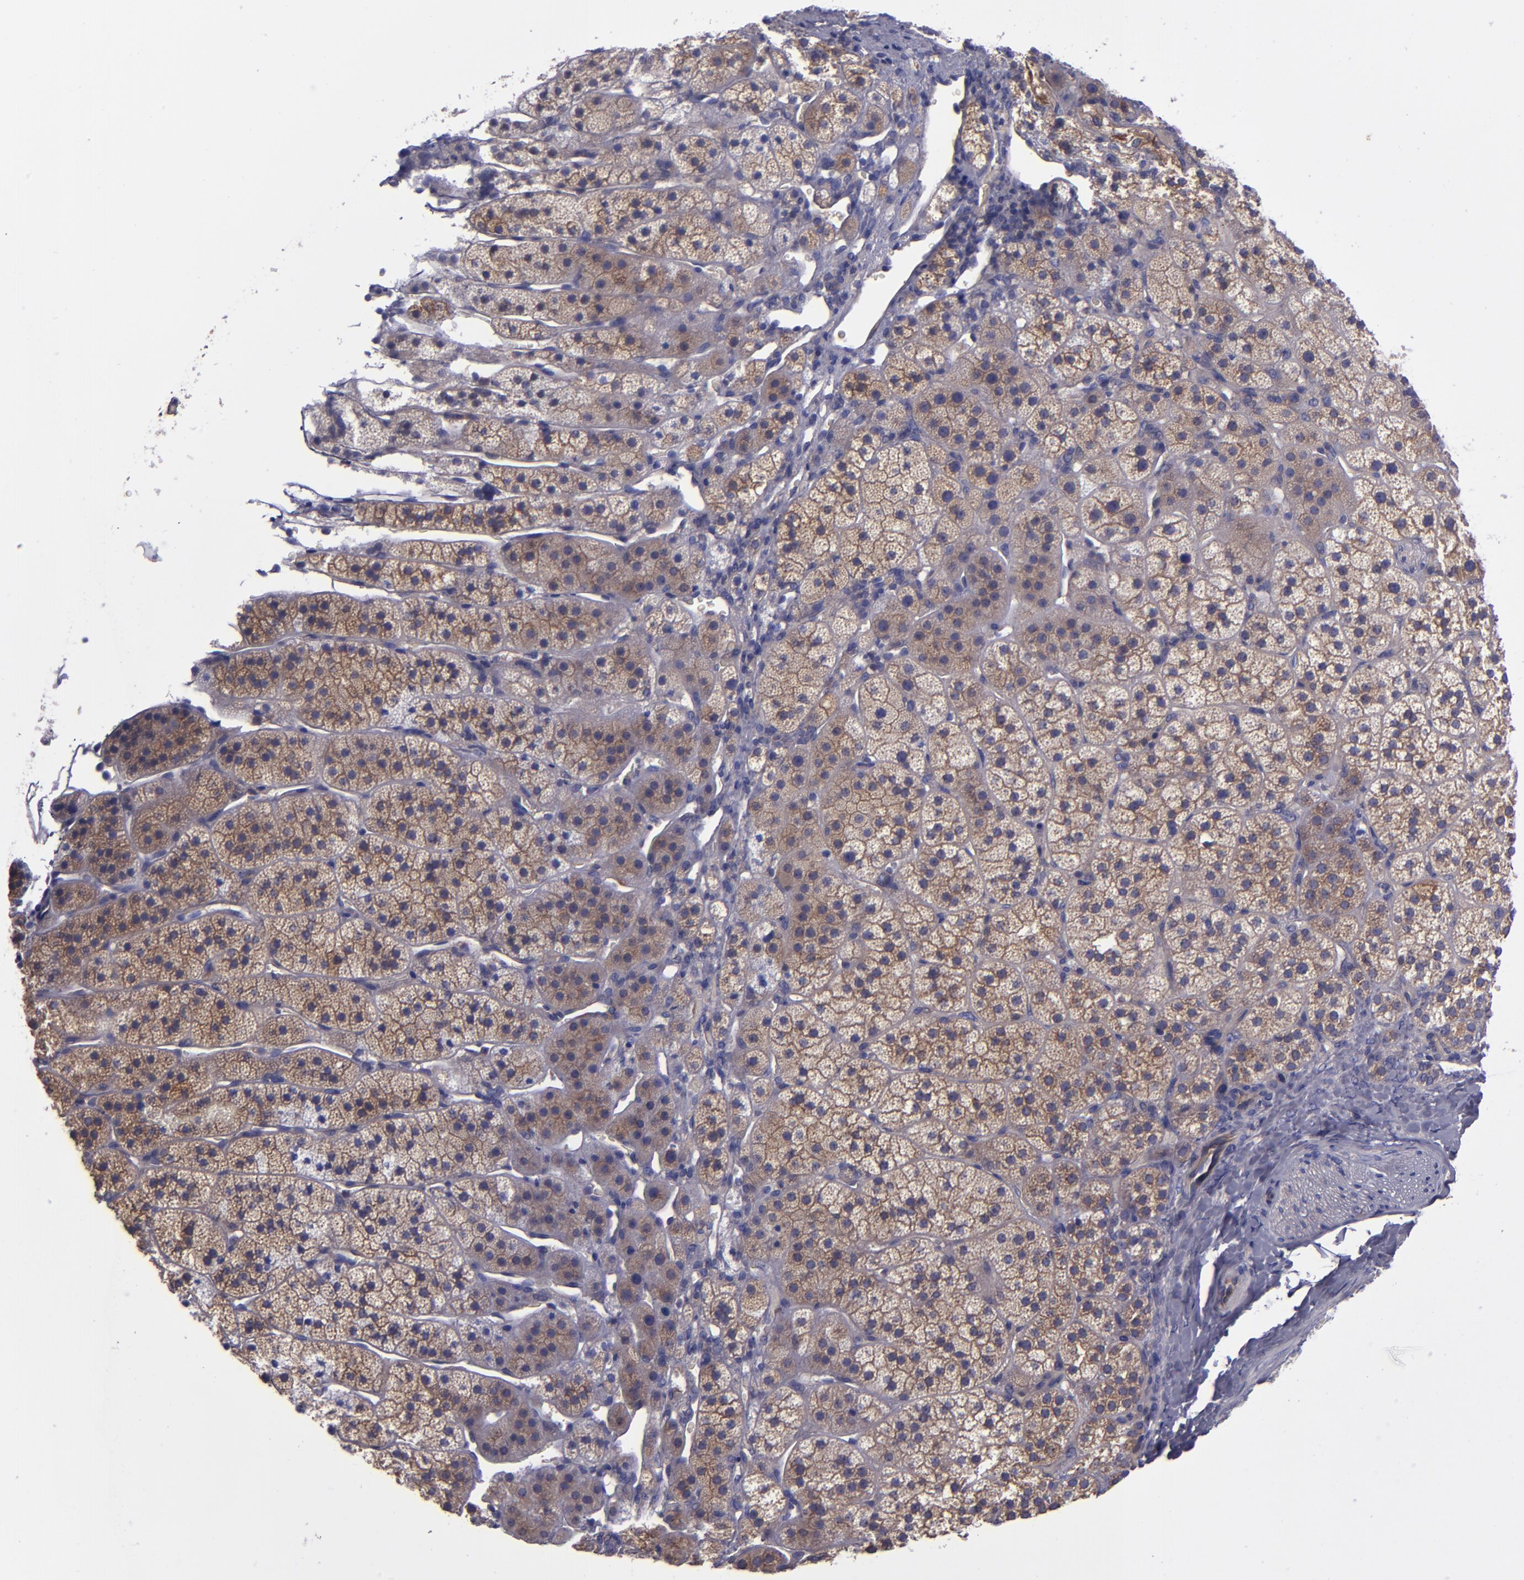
{"staining": {"intensity": "weak", "quantity": "25%-75%", "location": "cytoplasmic/membranous"}, "tissue": "adrenal gland", "cell_type": "Glandular cells", "image_type": "normal", "snomed": [{"axis": "morphology", "description": "Normal tissue, NOS"}, {"axis": "topography", "description": "Adrenal gland"}], "caption": "Immunohistochemical staining of normal human adrenal gland demonstrates 25%-75% levels of weak cytoplasmic/membranous protein positivity in approximately 25%-75% of glandular cells.", "gene": "CARS1", "patient": {"sex": "female", "age": 44}}